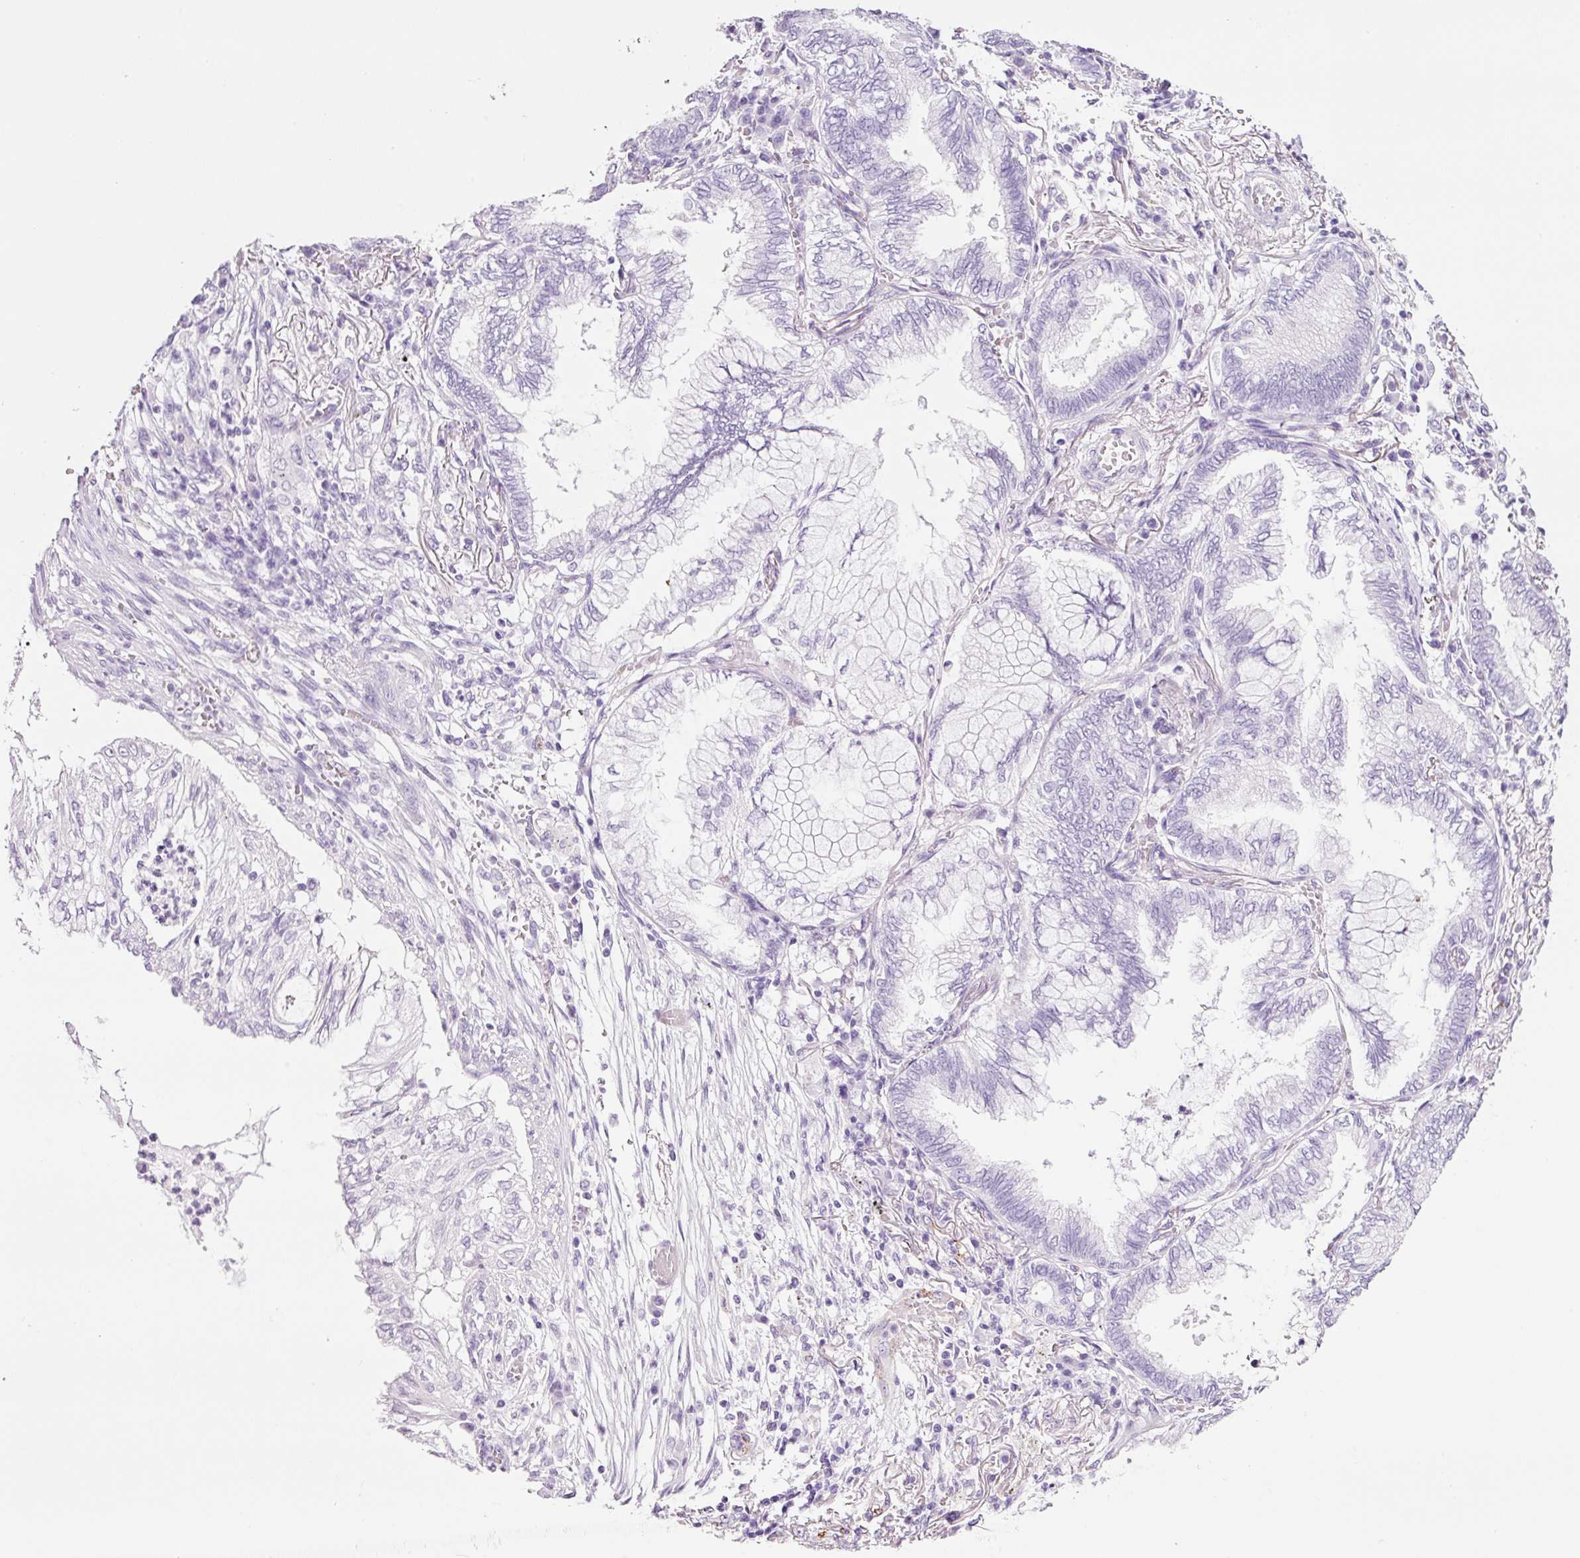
{"staining": {"intensity": "negative", "quantity": "none", "location": "none"}, "tissue": "lung cancer", "cell_type": "Tumor cells", "image_type": "cancer", "snomed": [{"axis": "morphology", "description": "Adenocarcinoma, NOS"}, {"axis": "topography", "description": "Lung"}], "caption": "DAB (3,3'-diaminobenzidine) immunohistochemical staining of human adenocarcinoma (lung) shows no significant staining in tumor cells.", "gene": "ADSS1", "patient": {"sex": "female", "age": 70}}